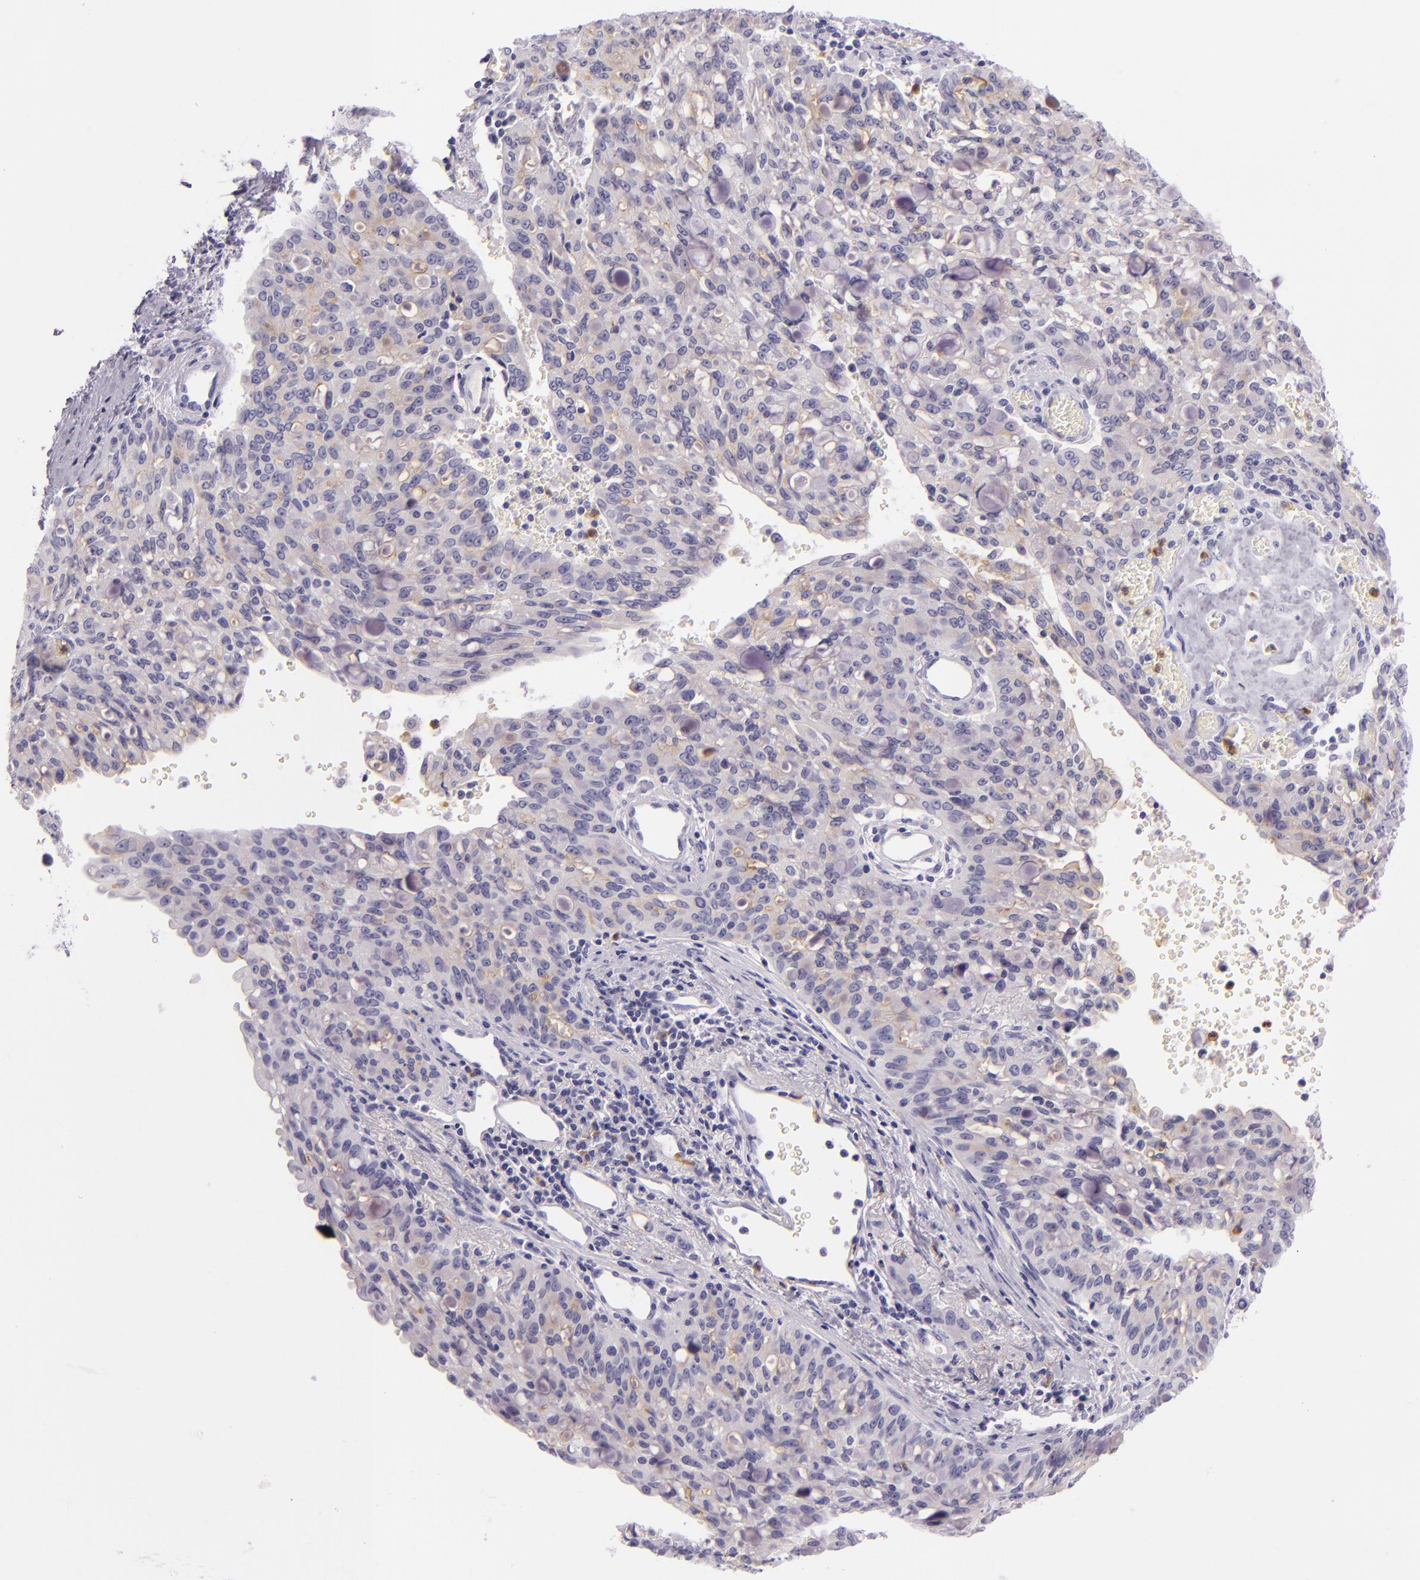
{"staining": {"intensity": "negative", "quantity": "none", "location": "none"}, "tissue": "lung cancer", "cell_type": "Tumor cells", "image_type": "cancer", "snomed": [{"axis": "morphology", "description": "Adenocarcinoma, NOS"}, {"axis": "topography", "description": "Lung"}], "caption": "Tumor cells are negative for protein expression in human lung cancer.", "gene": "CEACAM1", "patient": {"sex": "female", "age": 44}}